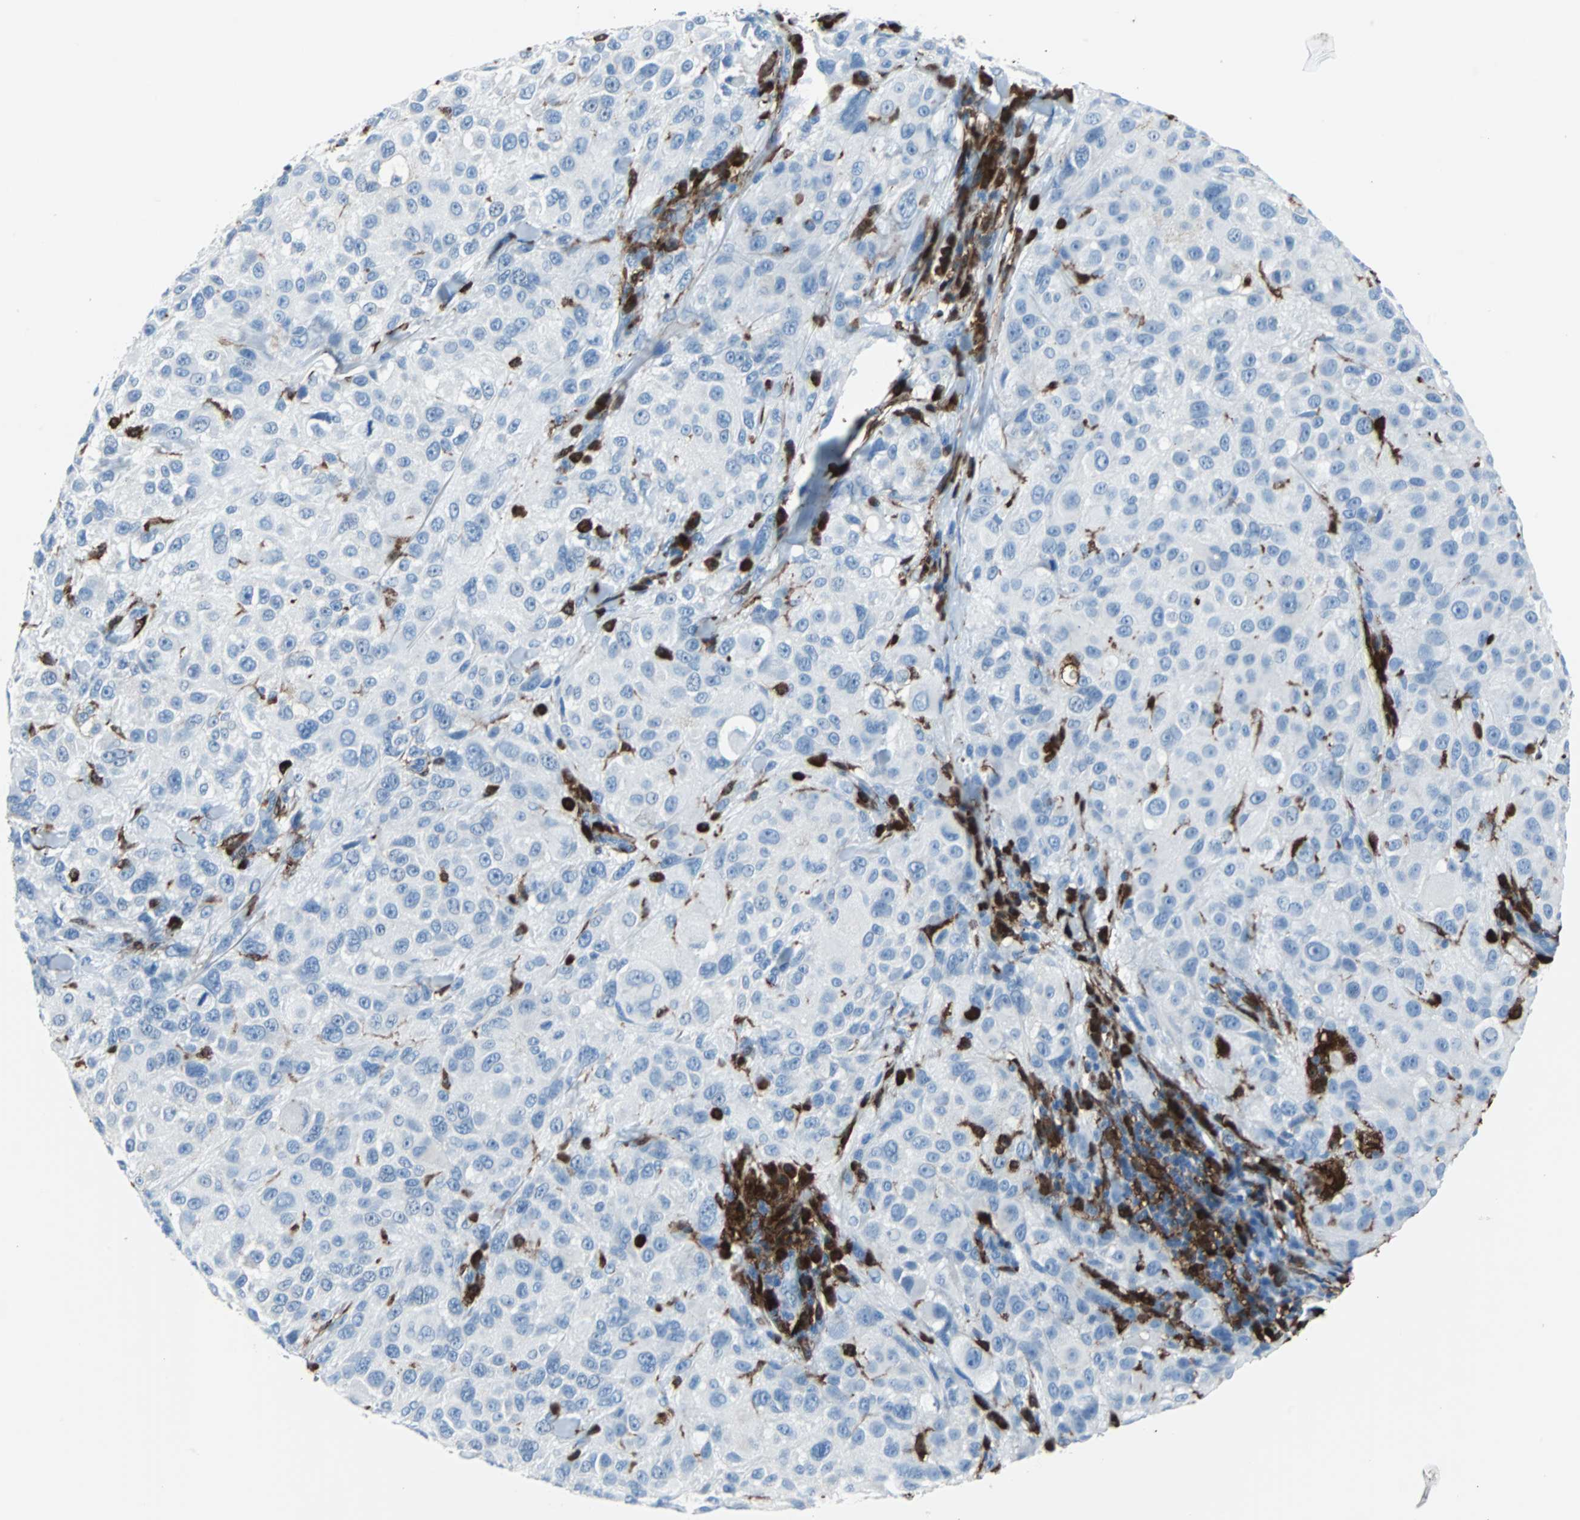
{"staining": {"intensity": "negative", "quantity": "none", "location": "none"}, "tissue": "melanoma", "cell_type": "Tumor cells", "image_type": "cancer", "snomed": [{"axis": "morphology", "description": "Necrosis, NOS"}, {"axis": "morphology", "description": "Malignant melanoma, NOS"}, {"axis": "topography", "description": "Skin"}], "caption": "This histopathology image is of malignant melanoma stained with IHC to label a protein in brown with the nuclei are counter-stained blue. There is no positivity in tumor cells.", "gene": "SYK", "patient": {"sex": "female", "age": 87}}